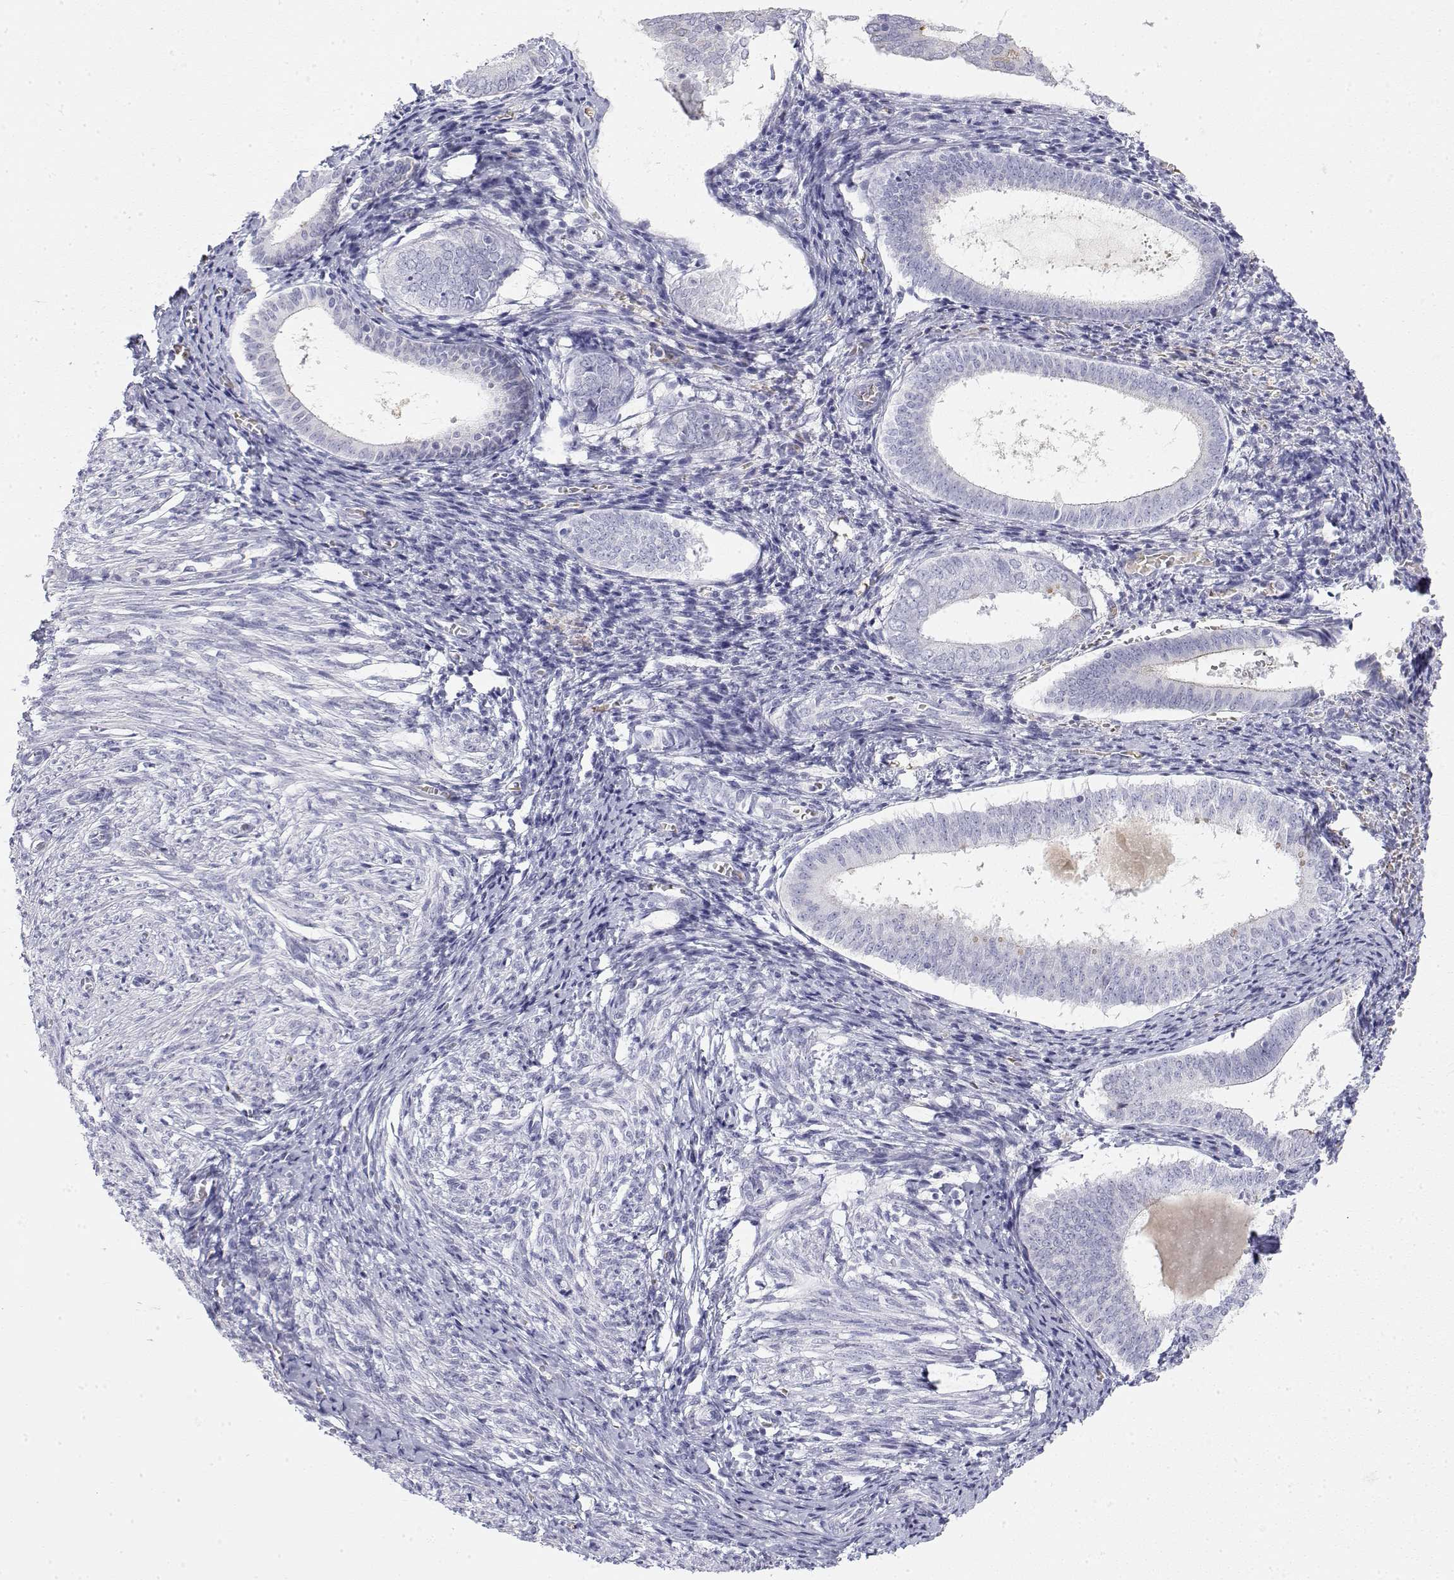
{"staining": {"intensity": "negative", "quantity": "none", "location": "none"}, "tissue": "endometrium", "cell_type": "Cells in endometrial stroma", "image_type": "normal", "snomed": [{"axis": "morphology", "description": "Normal tissue, NOS"}, {"axis": "topography", "description": "Endometrium"}], "caption": "Protein analysis of benign endometrium exhibits no significant positivity in cells in endometrial stroma.", "gene": "MISP", "patient": {"sex": "female", "age": 50}}